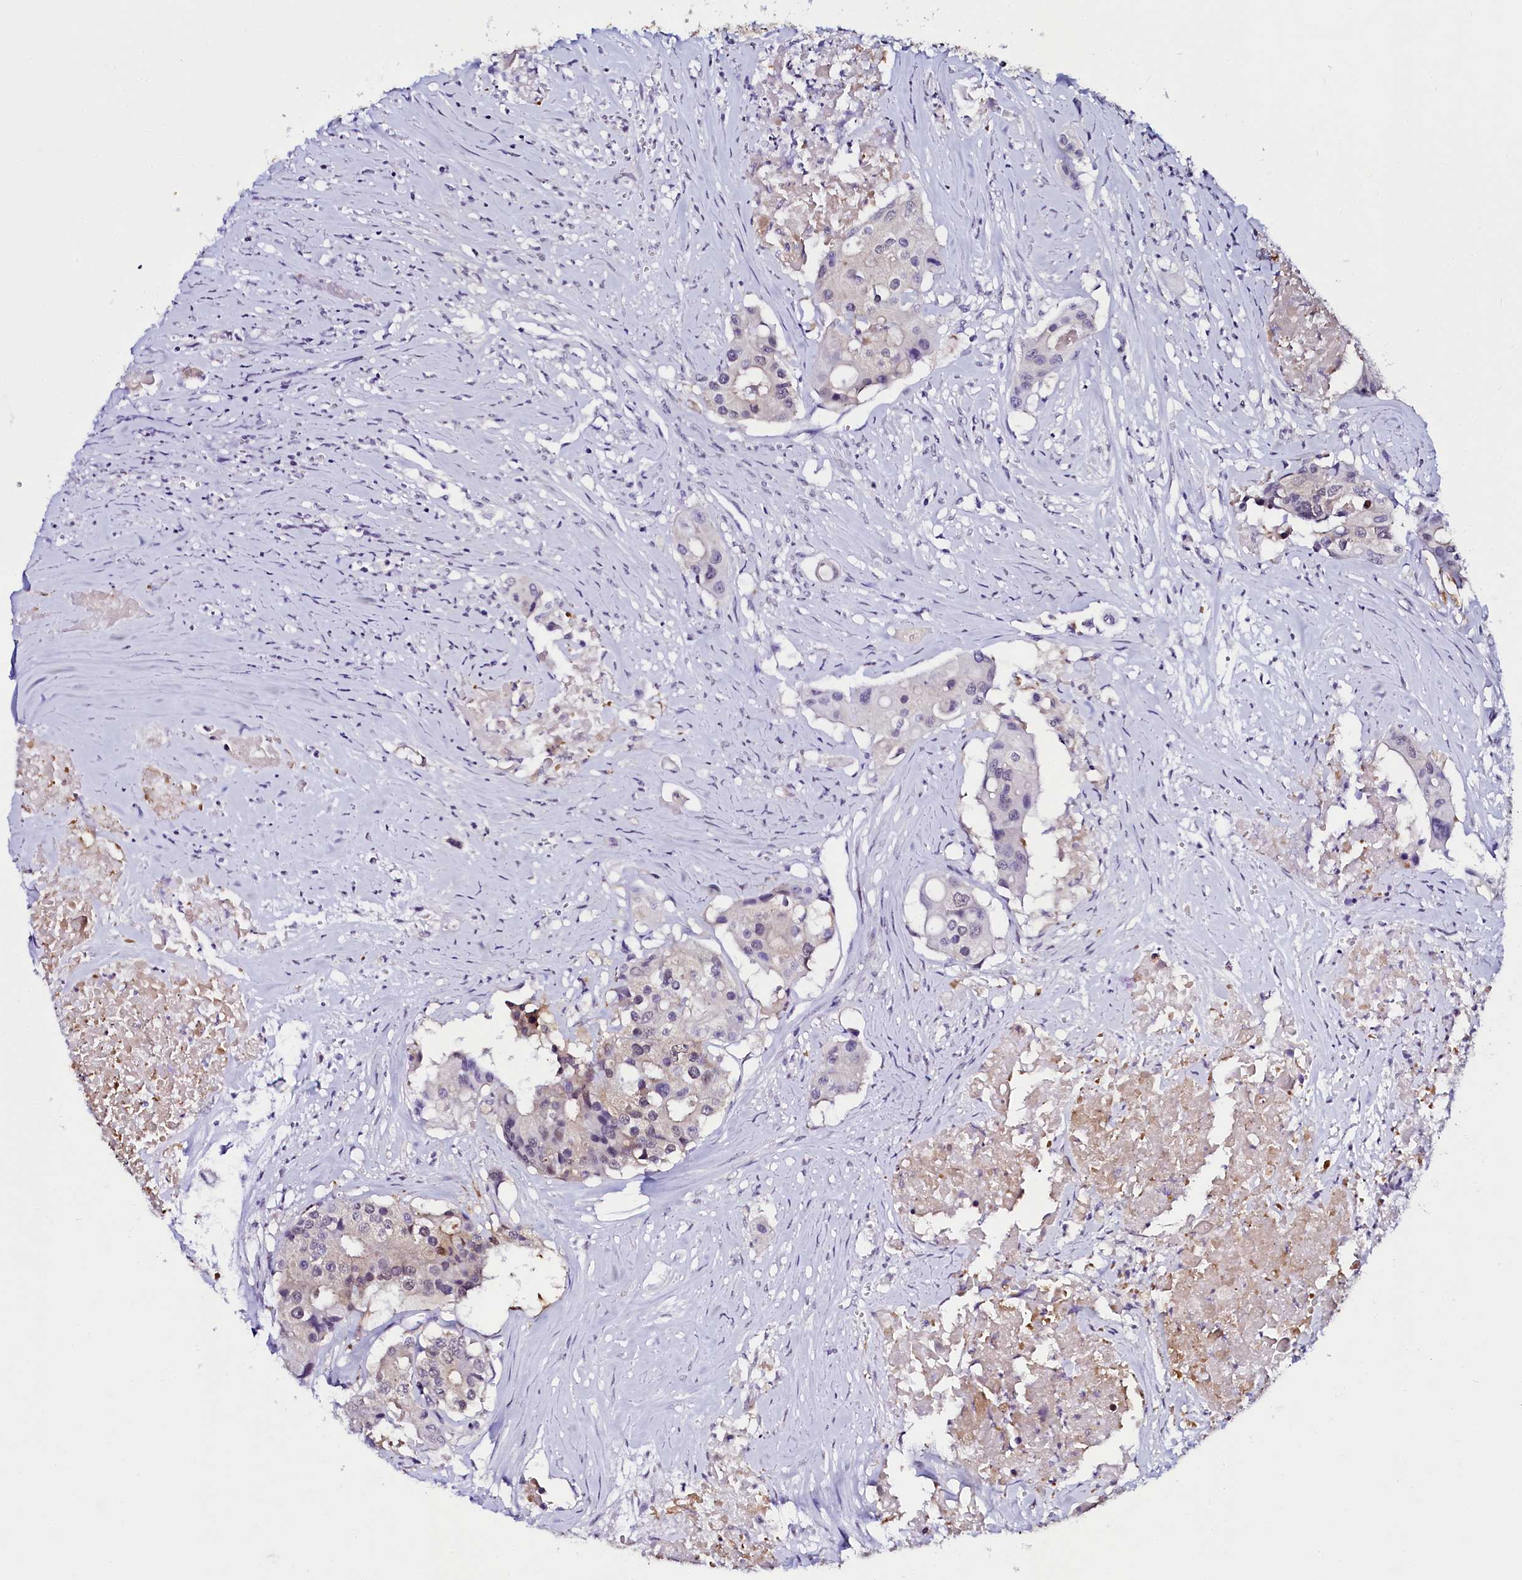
{"staining": {"intensity": "weak", "quantity": "<25%", "location": "nuclear"}, "tissue": "colorectal cancer", "cell_type": "Tumor cells", "image_type": "cancer", "snomed": [{"axis": "morphology", "description": "Adenocarcinoma, NOS"}, {"axis": "topography", "description": "Colon"}], "caption": "Immunohistochemistry photomicrograph of neoplastic tissue: human colorectal adenocarcinoma stained with DAB demonstrates no significant protein positivity in tumor cells. (Immunohistochemistry (ihc), brightfield microscopy, high magnification).", "gene": "SORD", "patient": {"sex": "male", "age": 77}}